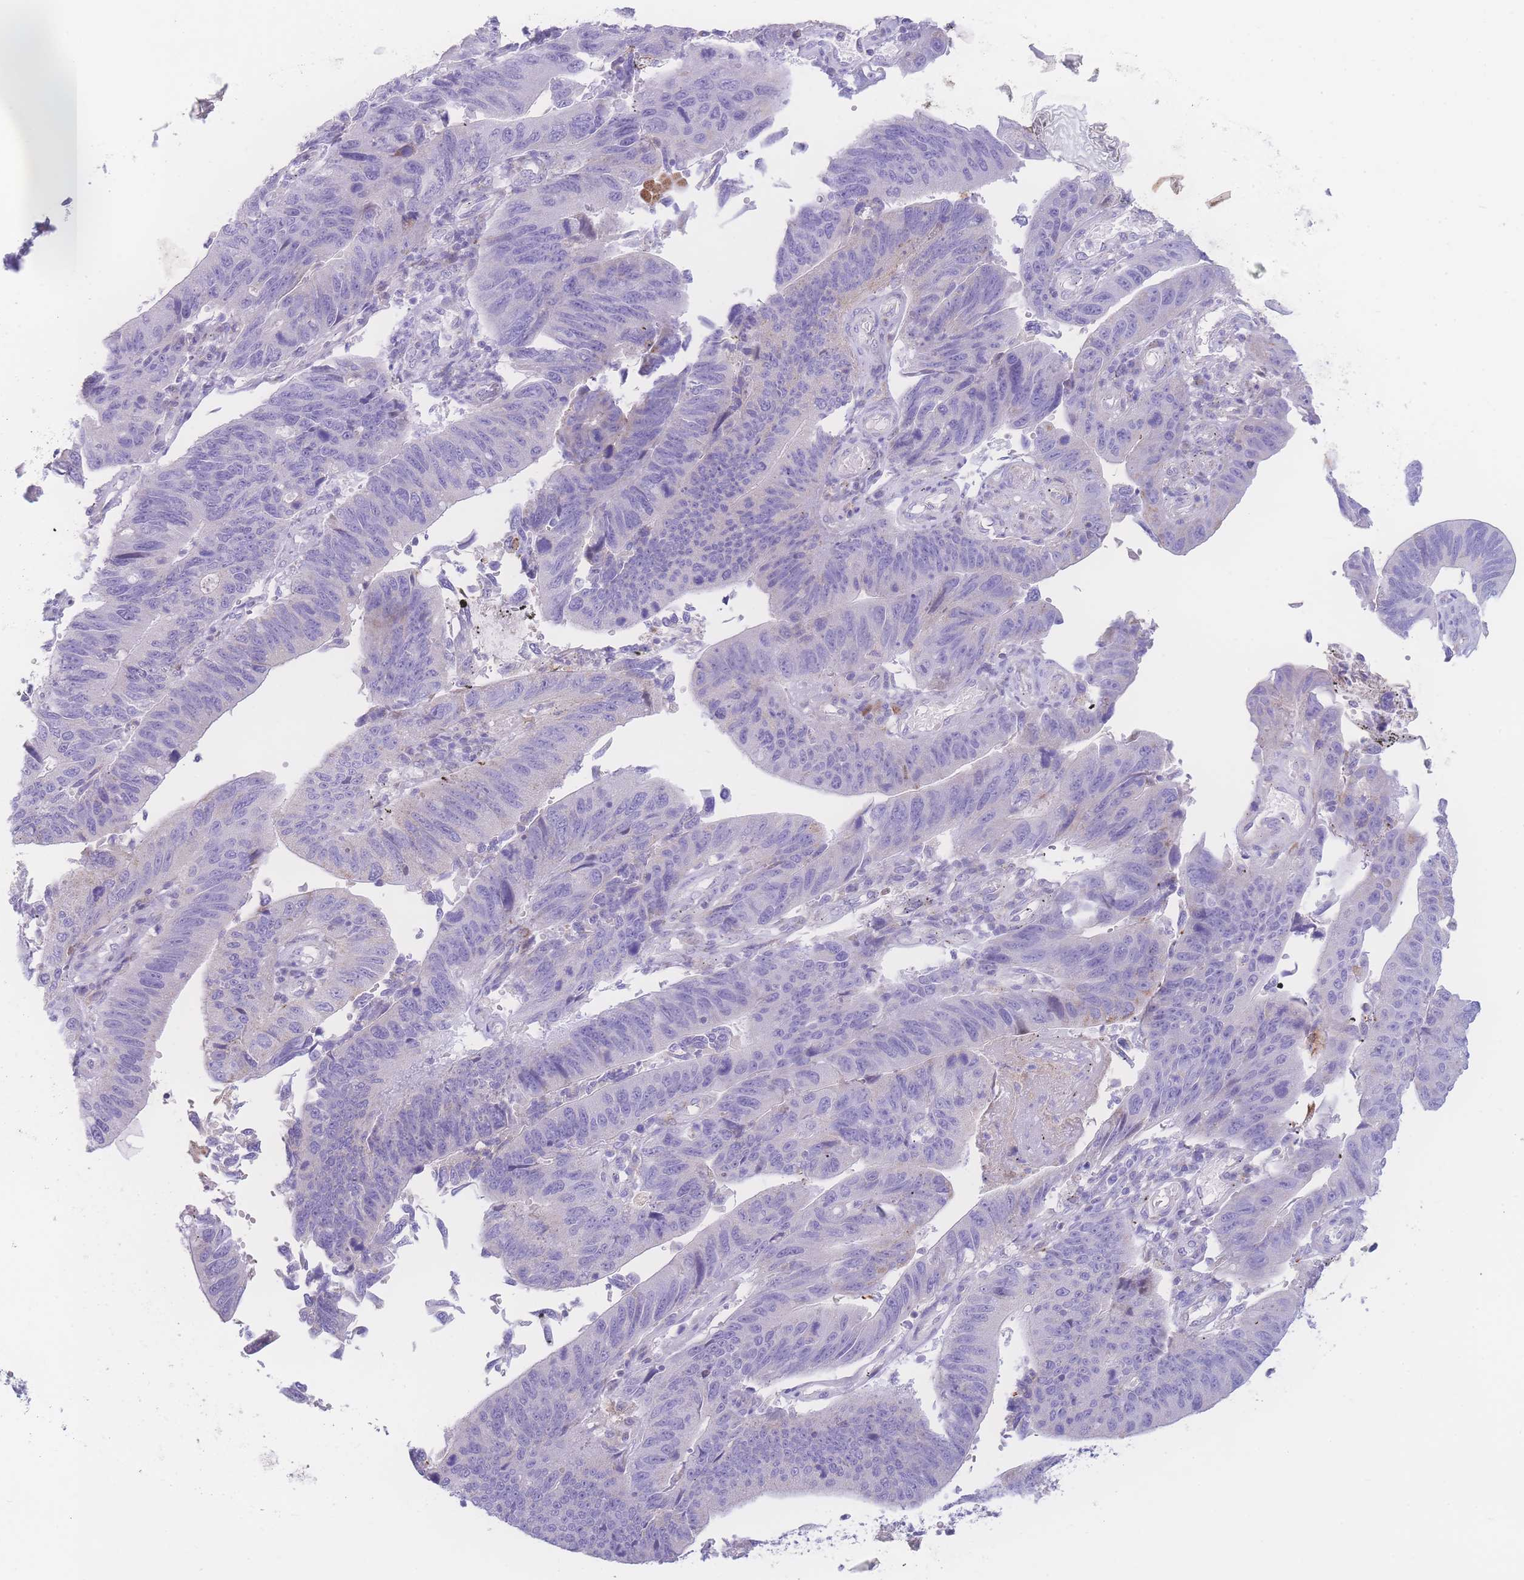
{"staining": {"intensity": "negative", "quantity": "none", "location": "none"}, "tissue": "stomach cancer", "cell_type": "Tumor cells", "image_type": "cancer", "snomed": [{"axis": "morphology", "description": "Adenocarcinoma, NOS"}, {"axis": "topography", "description": "Stomach"}], "caption": "Image shows no significant protein expression in tumor cells of stomach adenocarcinoma.", "gene": "NBEAL1", "patient": {"sex": "male", "age": 59}}